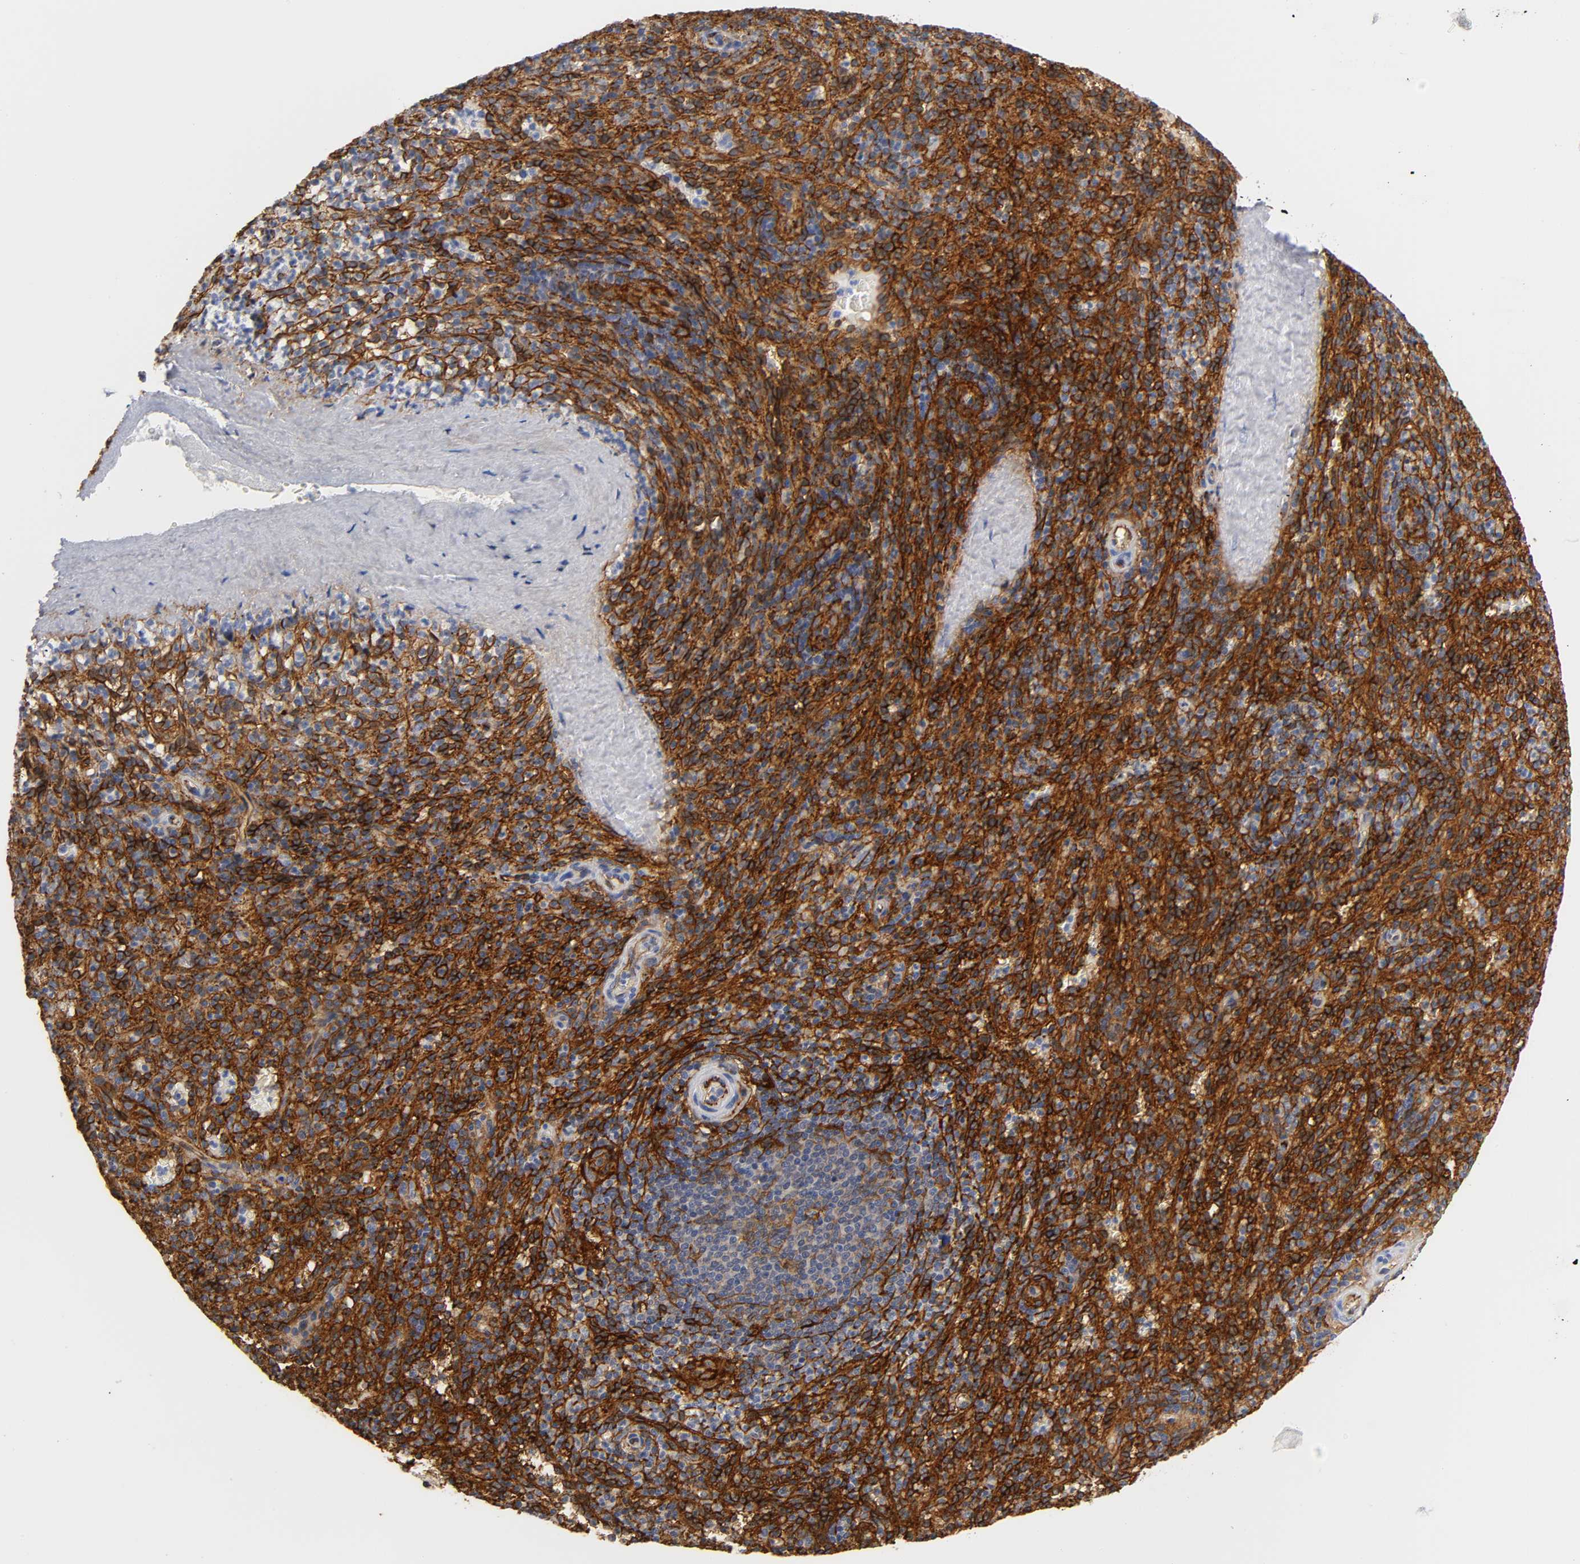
{"staining": {"intensity": "negative", "quantity": "none", "location": "none"}, "tissue": "spleen", "cell_type": "Cells in red pulp", "image_type": "normal", "snomed": [{"axis": "morphology", "description": "Normal tissue, NOS"}, {"axis": "topography", "description": "Spleen"}], "caption": "This is an IHC image of normal spleen. There is no expression in cells in red pulp.", "gene": "ICAM1", "patient": {"sex": "male", "age": 36}}